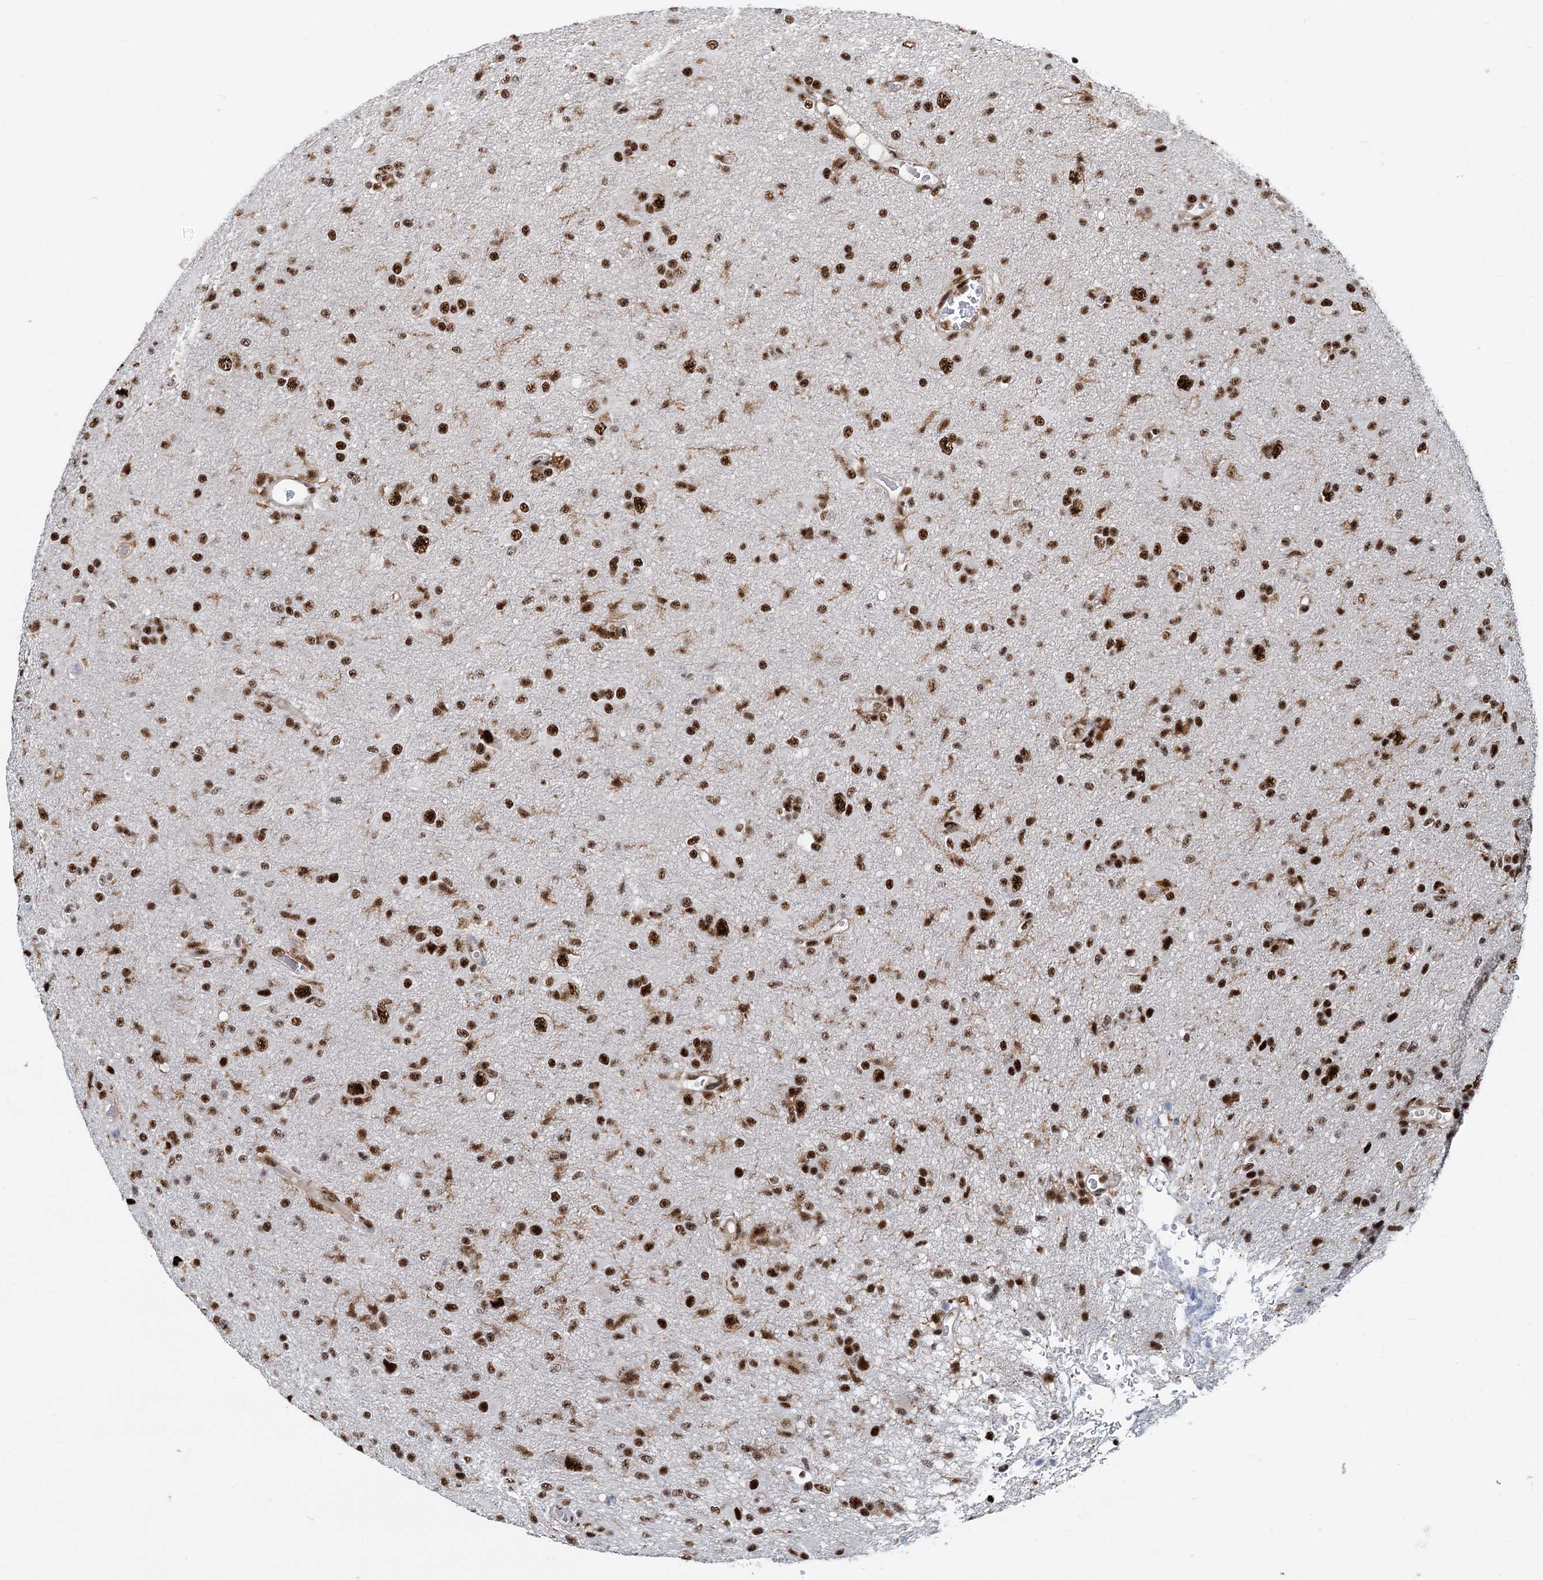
{"staining": {"intensity": "strong", "quantity": ">75%", "location": "nuclear"}, "tissue": "glioma", "cell_type": "Tumor cells", "image_type": "cancer", "snomed": [{"axis": "morphology", "description": "Glioma, malignant, High grade"}, {"axis": "topography", "description": "Brain"}], "caption": "Protein staining of high-grade glioma (malignant) tissue demonstrates strong nuclear staining in about >75% of tumor cells.", "gene": "RBM26", "patient": {"sex": "female", "age": 57}}